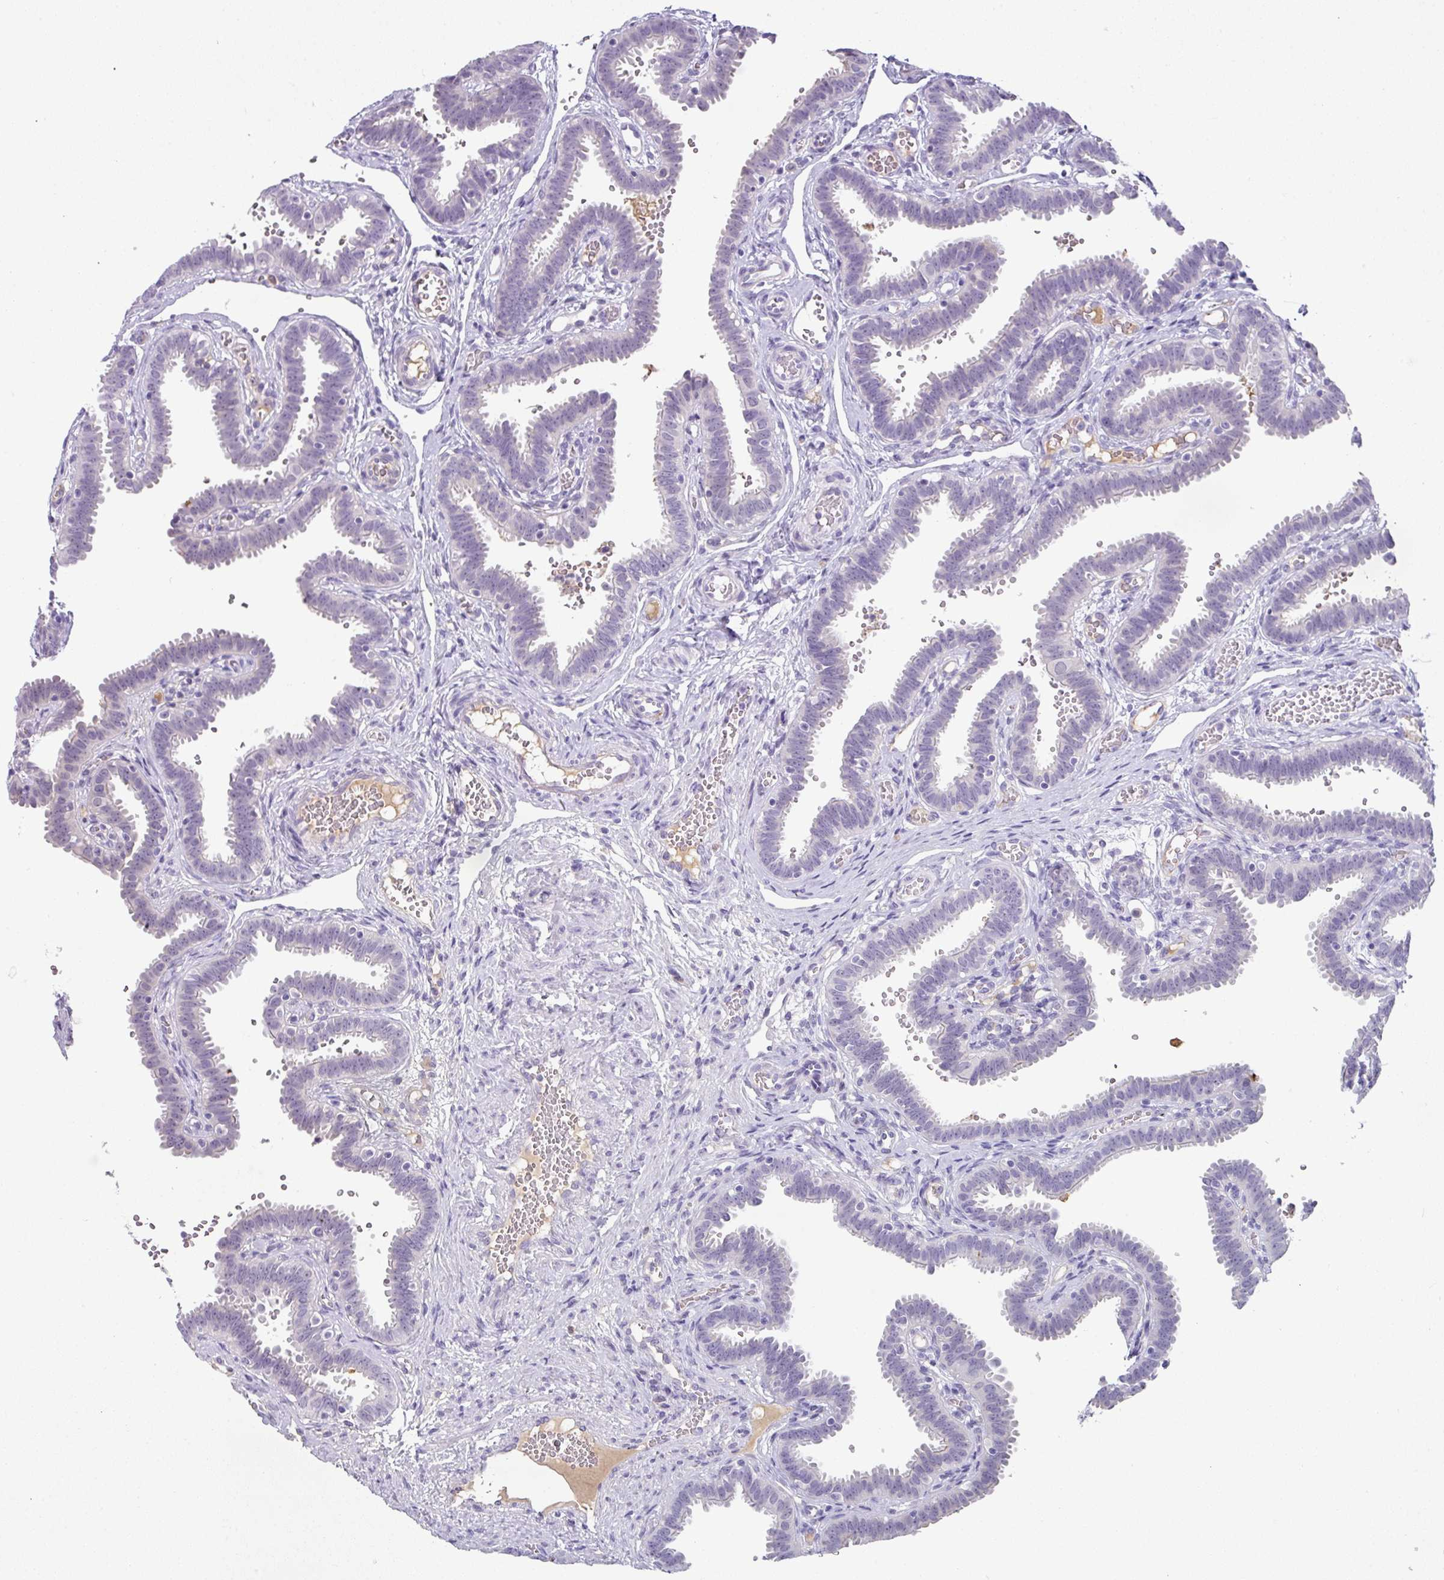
{"staining": {"intensity": "negative", "quantity": "none", "location": "none"}, "tissue": "fallopian tube", "cell_type": "Glandular cells", "image_type": "normal", "snomed": [{"axis": "morphology", "description": "Normal tissue, NOS"}, {"axis": "topography", "description": "Fallopian tube"}], "caption": "Protein analysis of benign fallopian tube shows no significant expression in glandular cells. (DAB immunohistochemistry visualized using brightfield microscopy, high magnification).", "gene": "FGF17", "patient": {"sex": "female", "age": 37}}